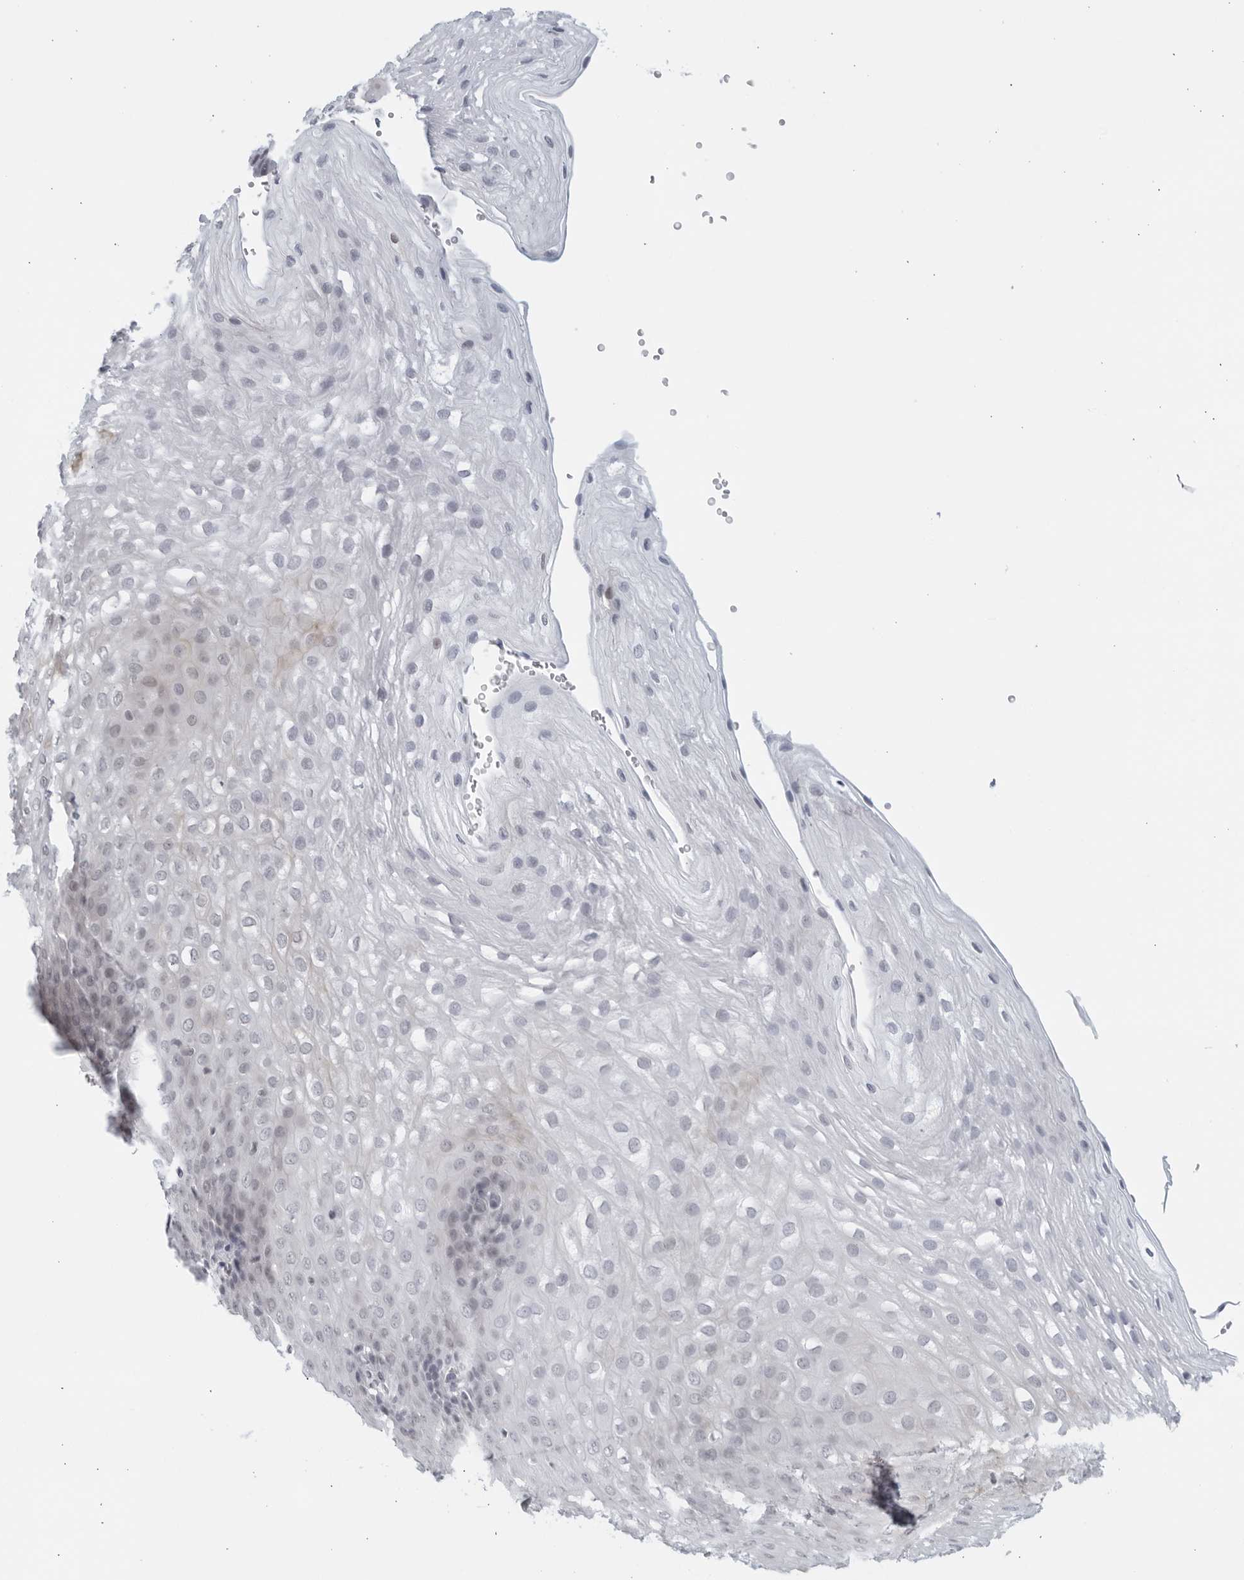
{"staining": {"intensity": "negative", "quantity": "none", "location": "none"}, "tissue": "esophagus", "cell_type": "Squamous epithelial cells", "image_type": "normal", "snomed": [{"axis": "morphology", "description": "Normal tissue, NOS"}, {"axis": "topography", "description": "Esophagus"}], "caption": "A high-resolution photomicrograph shows immunohistochemistry (IHC) staining of unremarkable esophagus, which reveals no significant expression in squamous epithelial cells.", "gene": "KLK7", "patient": {"sex": "female", "age": 66}}